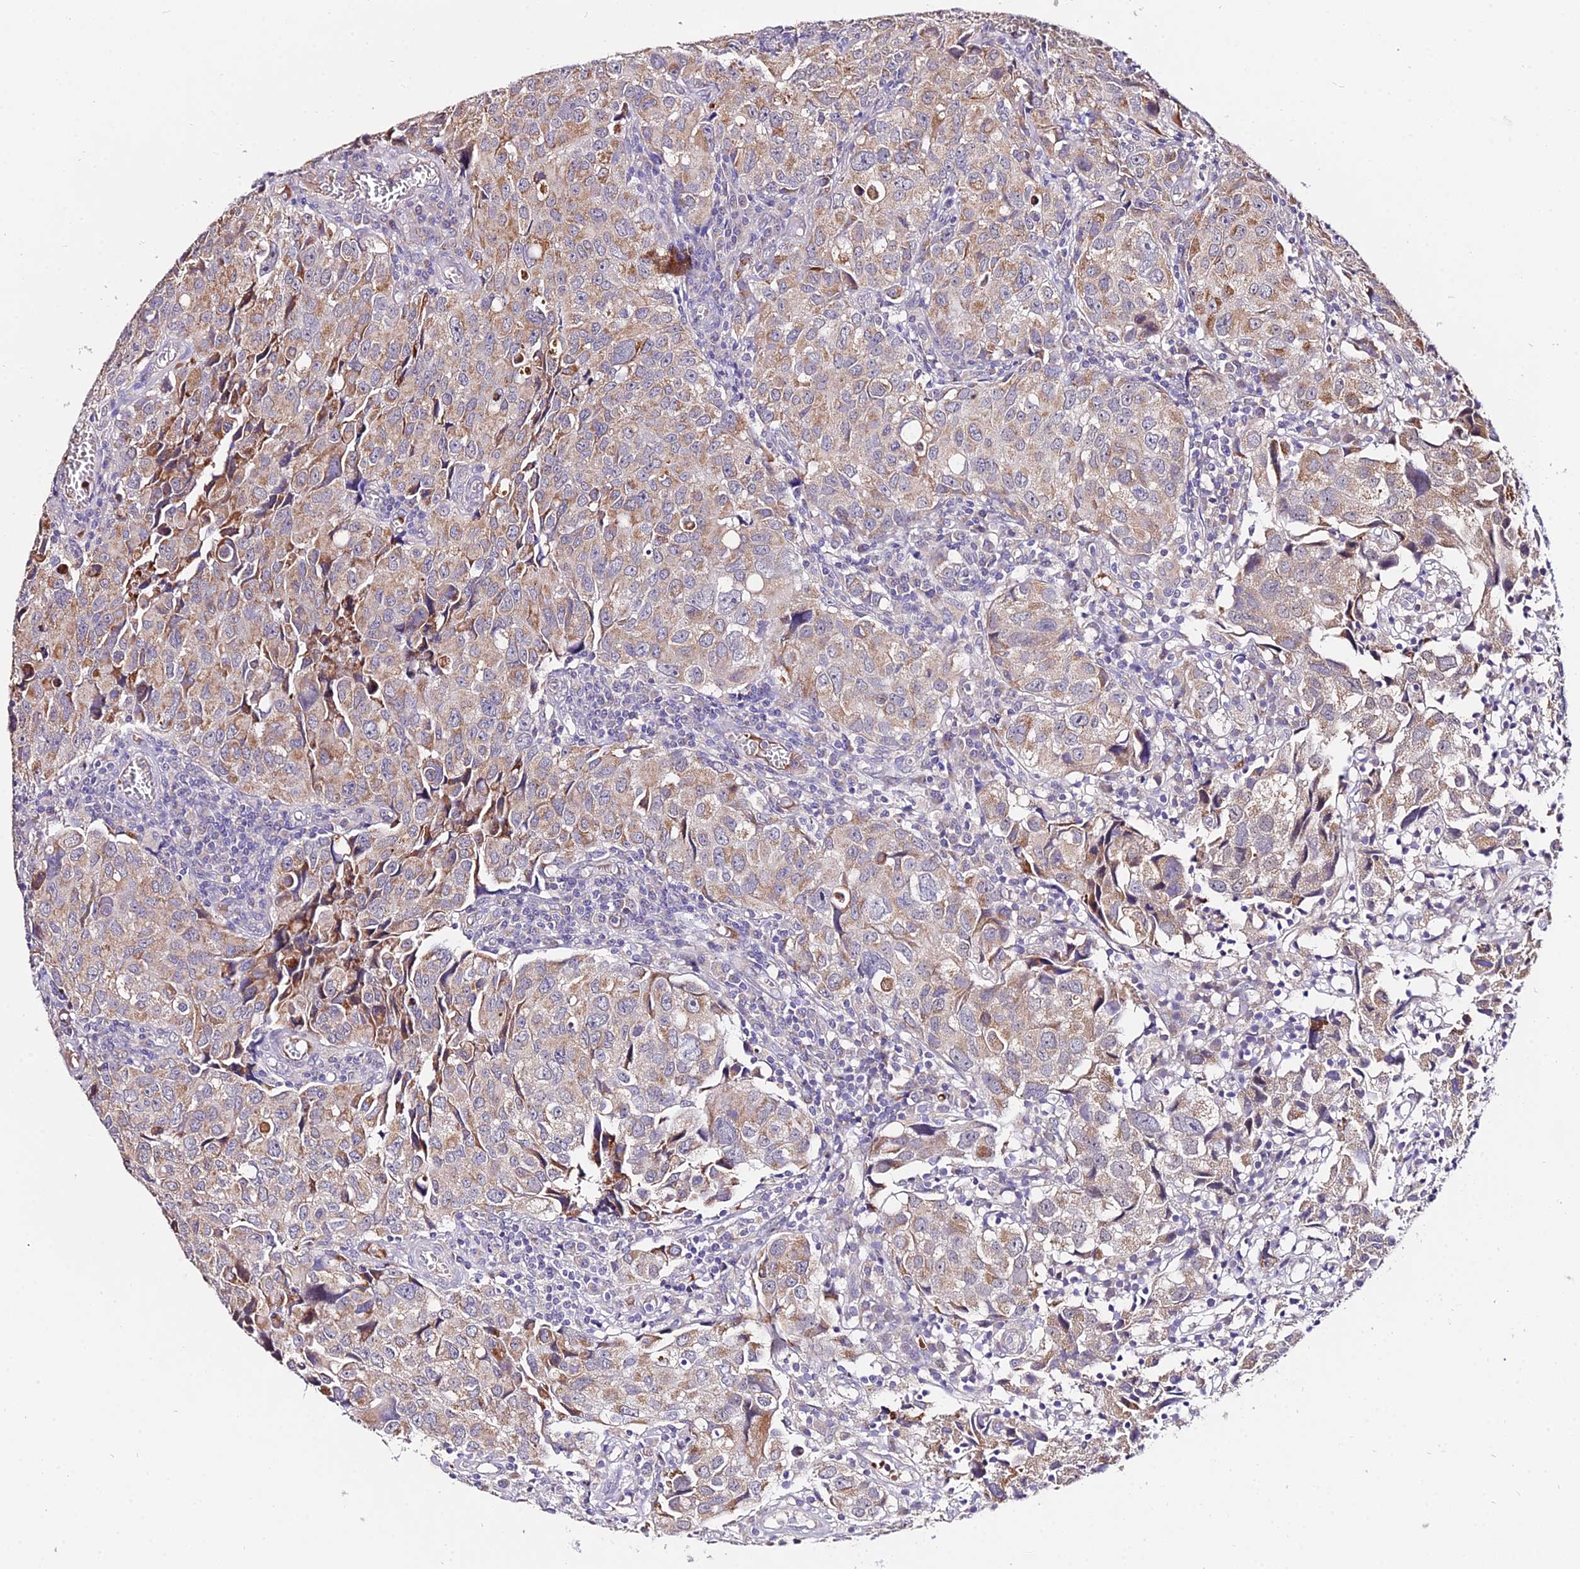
{"staining": {"intensity": "moderate", "quantity": "<25%", "location": "cytoplasmic/membranous"}, "tissue": "urothelial cancer", "cell_type": "Tumor cells", "image_type": "cancer", "snomed": [{"axis": "morphology", "description": "Urothelial carcinoma, High grade"}, {"axis": "topography", "description": "Urinary bladder"}], "caption": "High-power microscopy captured an immunohistochemistry (IHC) photomicrograph of urothelial carcinoma (high-grade), revealing moderate cytoplasmic/membranous expression in approximately <25% of tumor cells. (Stains: DAB in brown, nuclei in blue, Microscopy: brightfield microscopy at high magnification).", "gene": "WDR5B", "patient": {"sex": "female", "age": 75}}